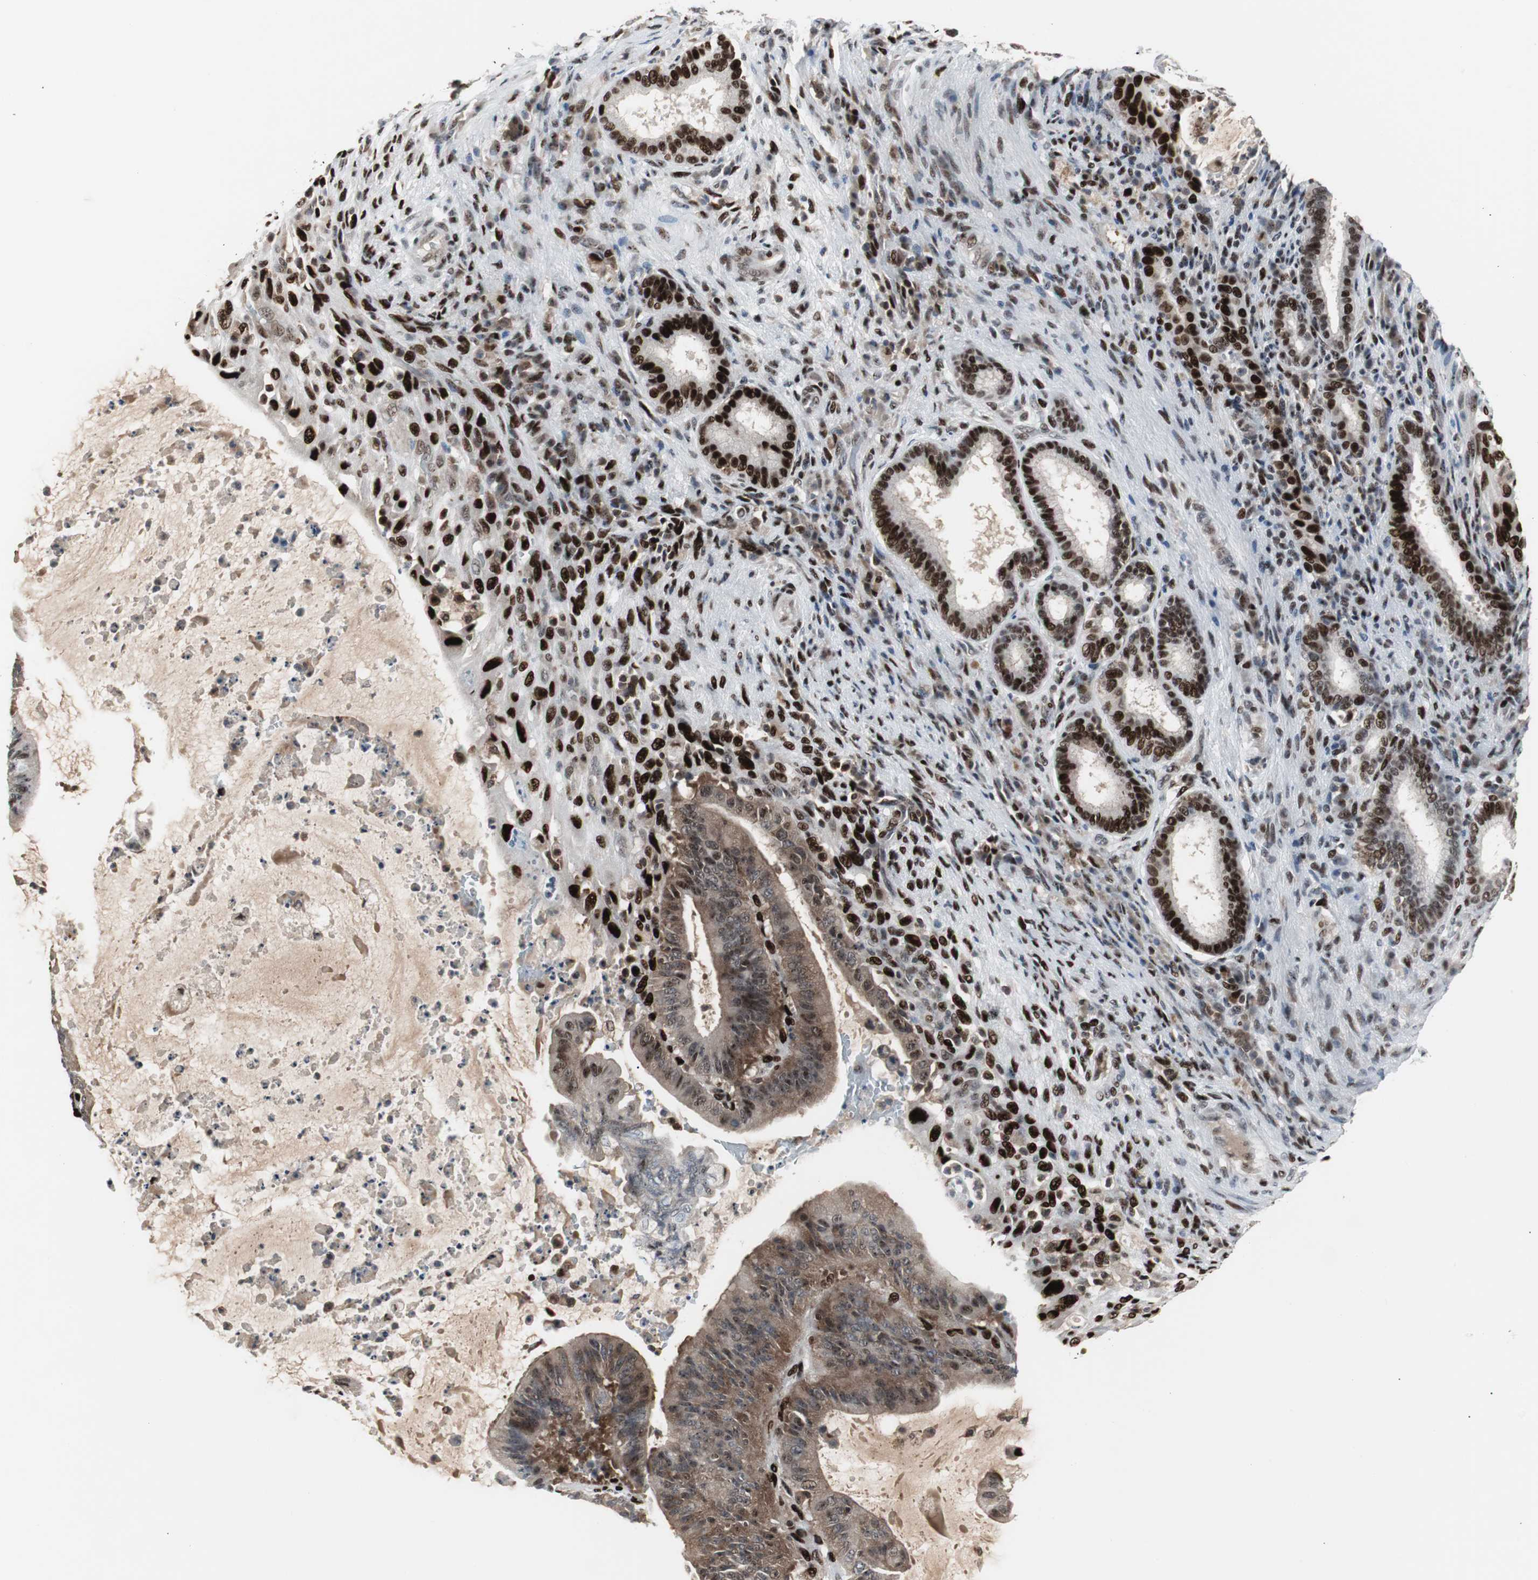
{"staining": {"intensity": "strong", "quantity": "25%-75%", "location": "cytoplasmic/membranous,nuclear"}, "tissue": "liver cancer", "cell_type": "Tumor cells", "image_type": "cancer", "snomed": [{"axis": "morphology", "description": "Cholangiocarcinoma"}, {"axis": "topography", "description": "Liver"}], "caption": "About 25%-75% of tumor cells in liver cholangiocarcinoma exhibit strong cytoplasmic/membranous and nuclear protein staining as visualized by brown immunohistochemical staining.", "gene": "GRK2", "patient": {"sex": "female", "age": 73}}